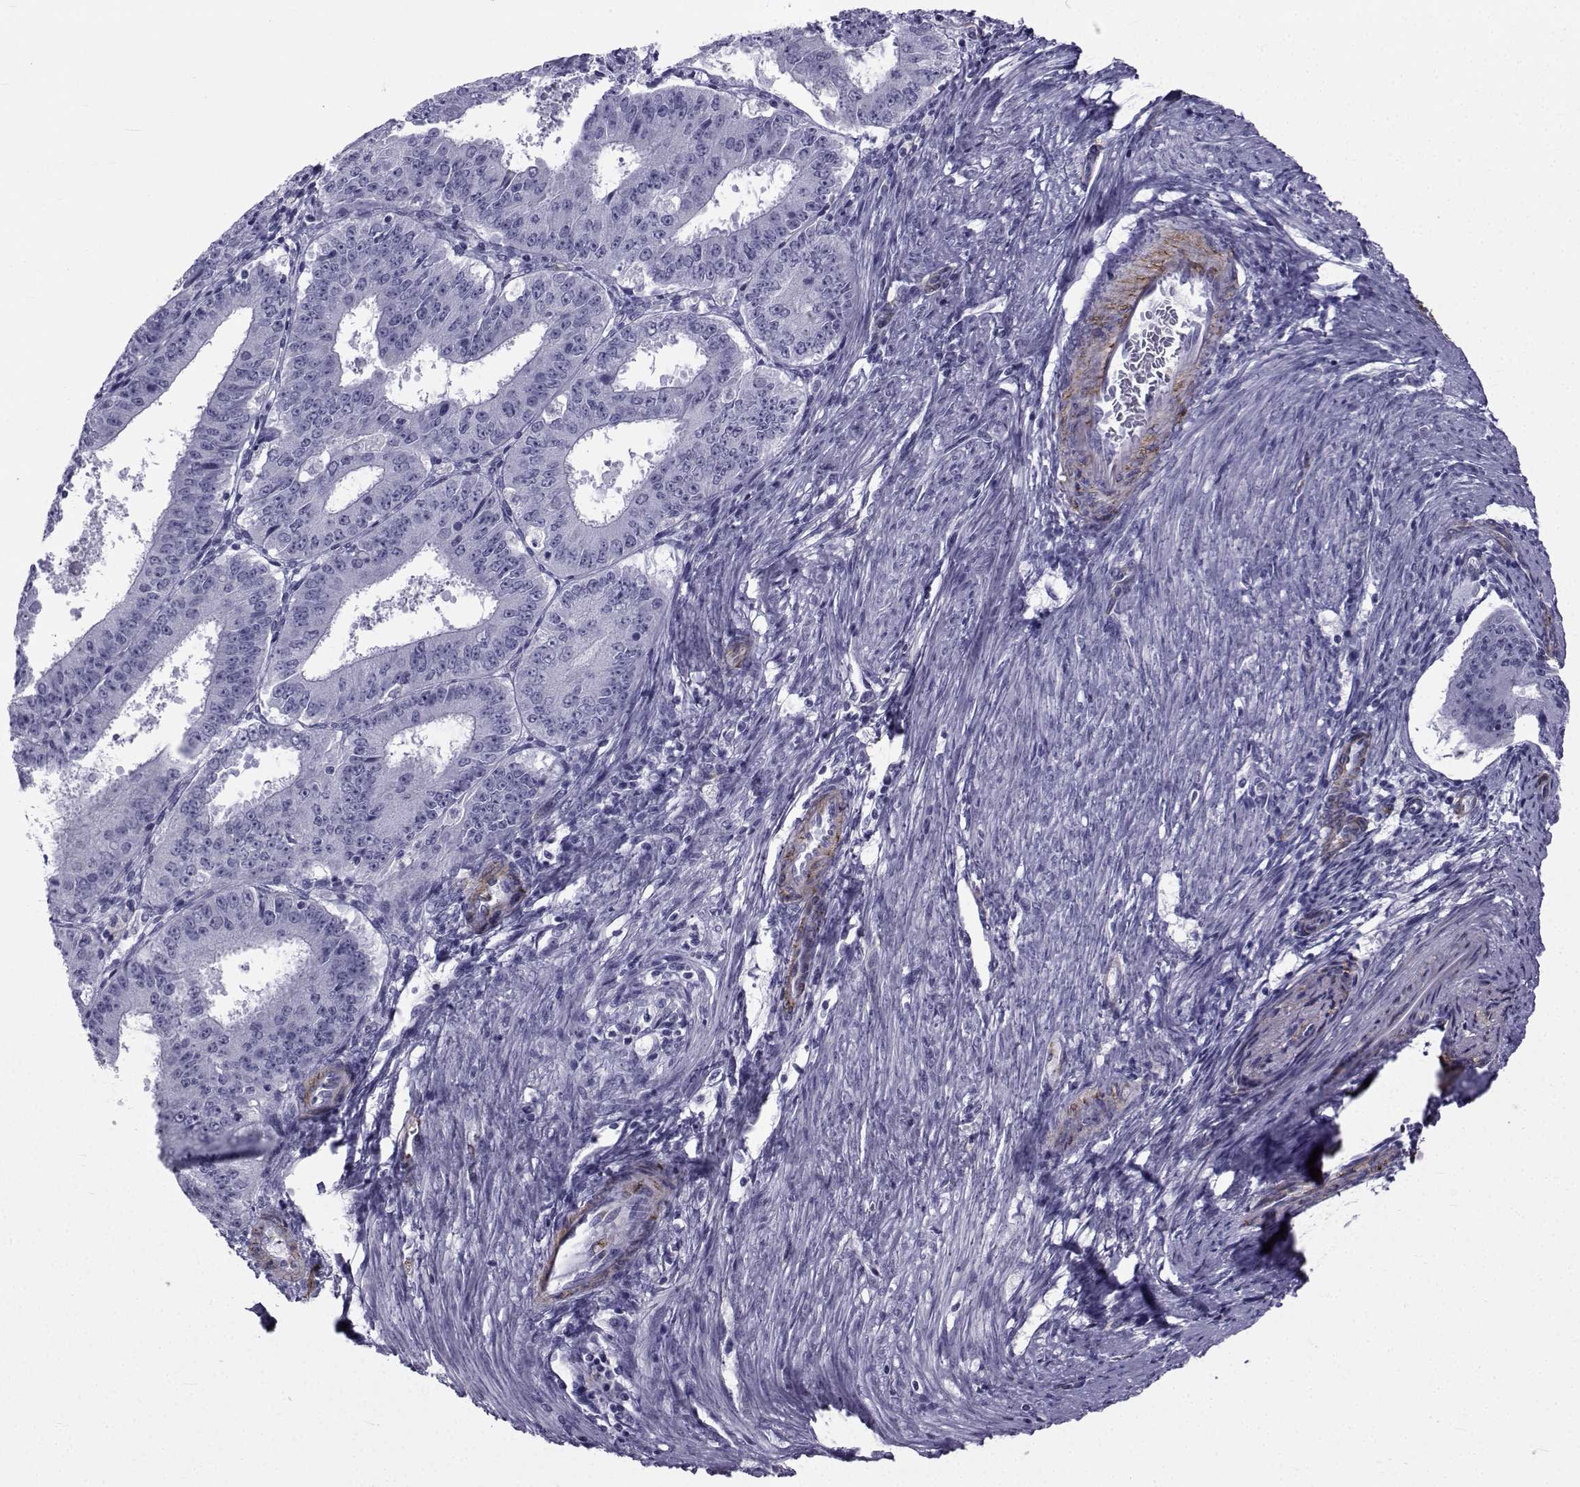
{"staining": {"intensity": "negative", "quantity": "none", "location": "none"}, "tissue": "ovarian cancer", "cell_type": "Tumor cells", "image_type": "cancer", "snomed": [{"axis": "morphology", "description": "Carcinoma, endometroid"}, {"axis": "topography", "description": "Ovary"}], "caption": "Immunohistochemistry micrograph of ovarian endometroid carcinoma stained for a protein (brown), which exhibits no expression in tumor cells.", "gene": "SPANXD", "patient": {"sex": "female", "age": 42}}